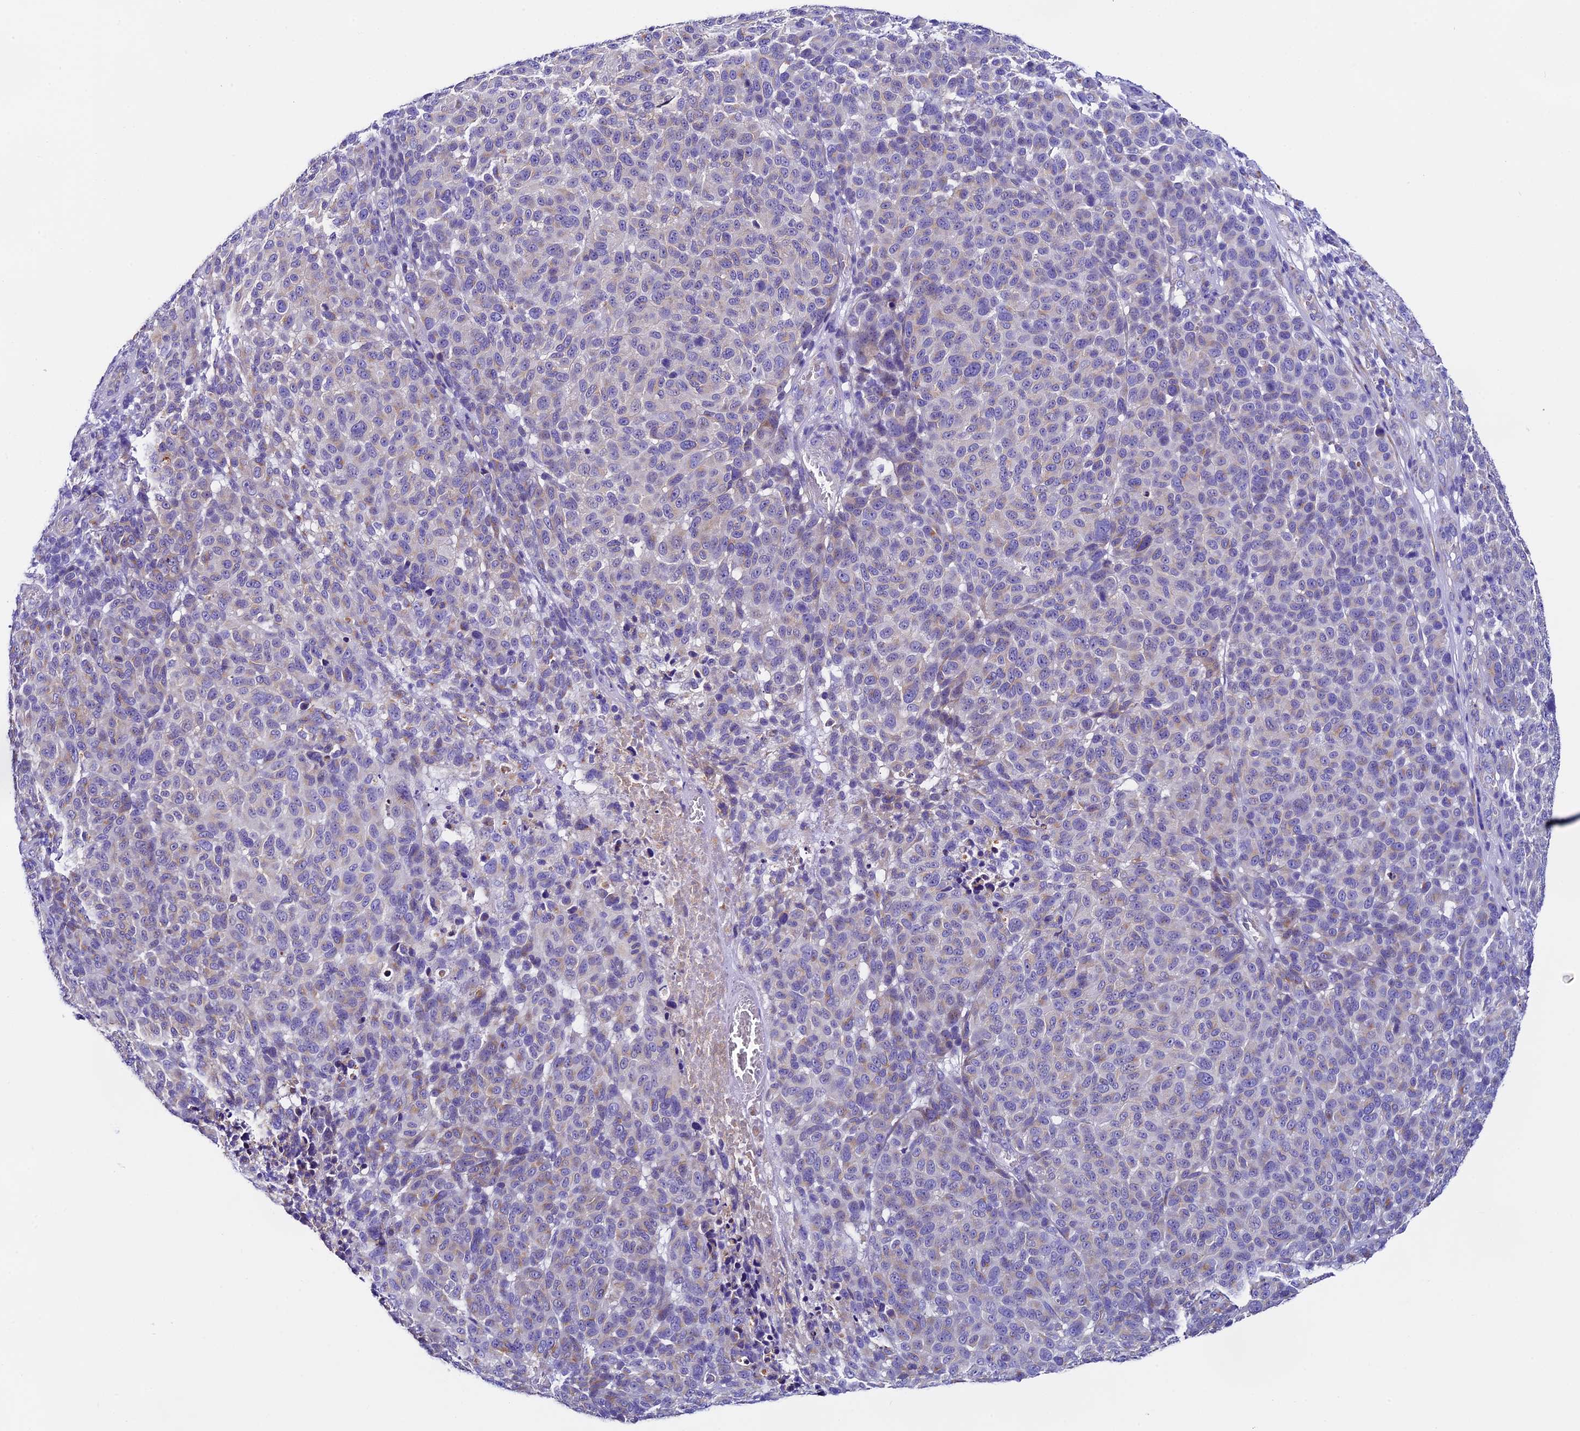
{"staining": {"intensity": "weak", "quantity": "<25%", "location": "cytoplasmic/membranous"}, "tissue": "melanoma", "cell_type": "Tumor cells", "image_type": "cancer", "snomed": [{"axis": "morphology", "description": "Malignant melanoma, NOS"}, {"axis": "topography", "description": "Skin"}], "caption": "There is no significant expression in tumor cells of malignant melanoma.", "gene": "COMTD1", "patient": {"sex": "male", "age": 49}}